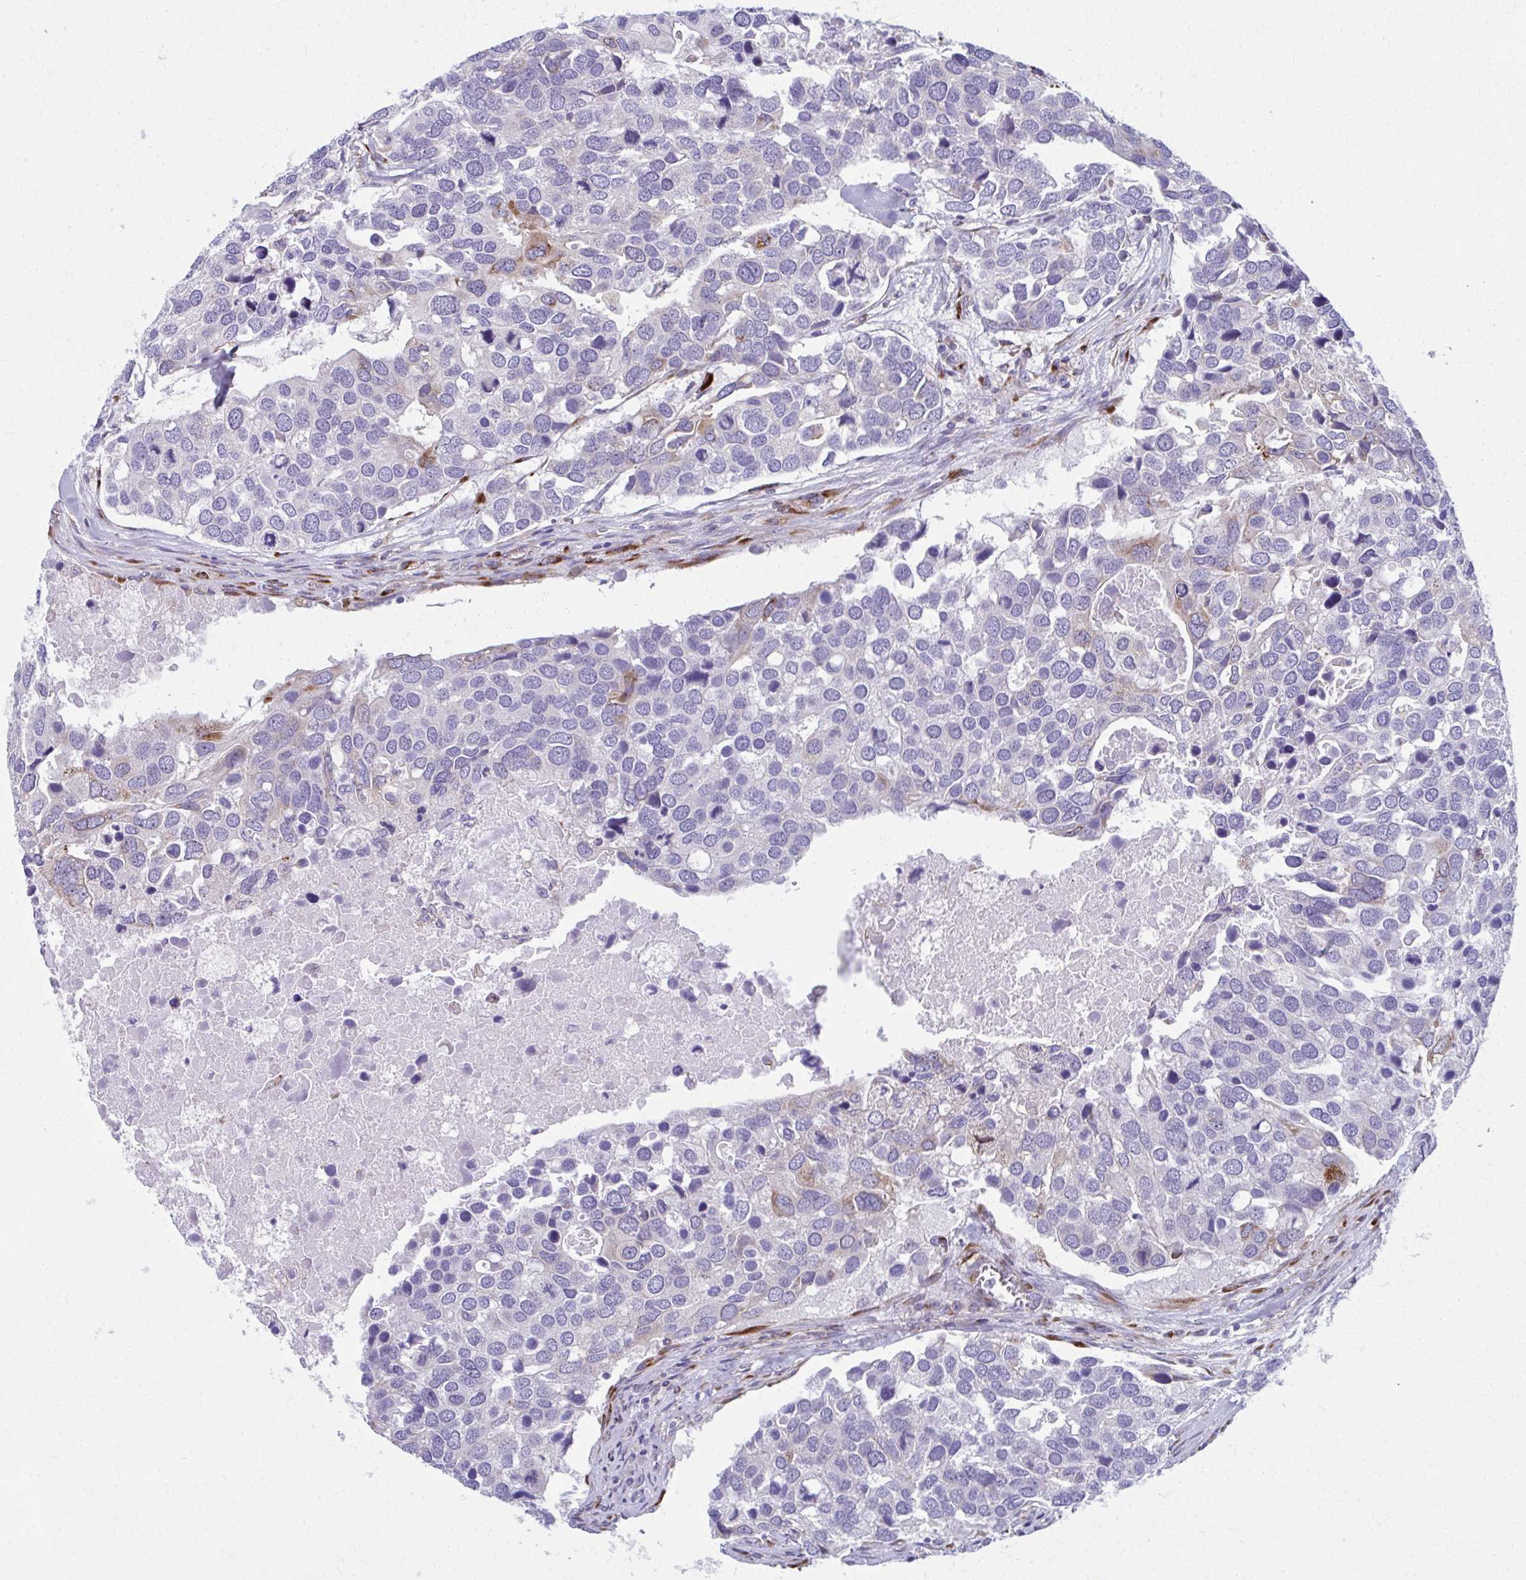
{"staining": {"intensity": "weak", "quantity": "<25%", "location": "cytoplasmic/membranous"}, "tissue": "breast cancer", "cell_type": "Tumor cells", "image_type": "cancer", "snomed": [{"axis": "morphology", "description": "Duct carcinoma"}, {"axis": "topography", "description": "Breast"}], "caption": "IHC image of invasive ductal carcinoma (breast) stained for a protein (brown), which shows no positivity in tumor cells.", "gene": "SPATS2L", "patient": {"sex": "female", "age": 83}}